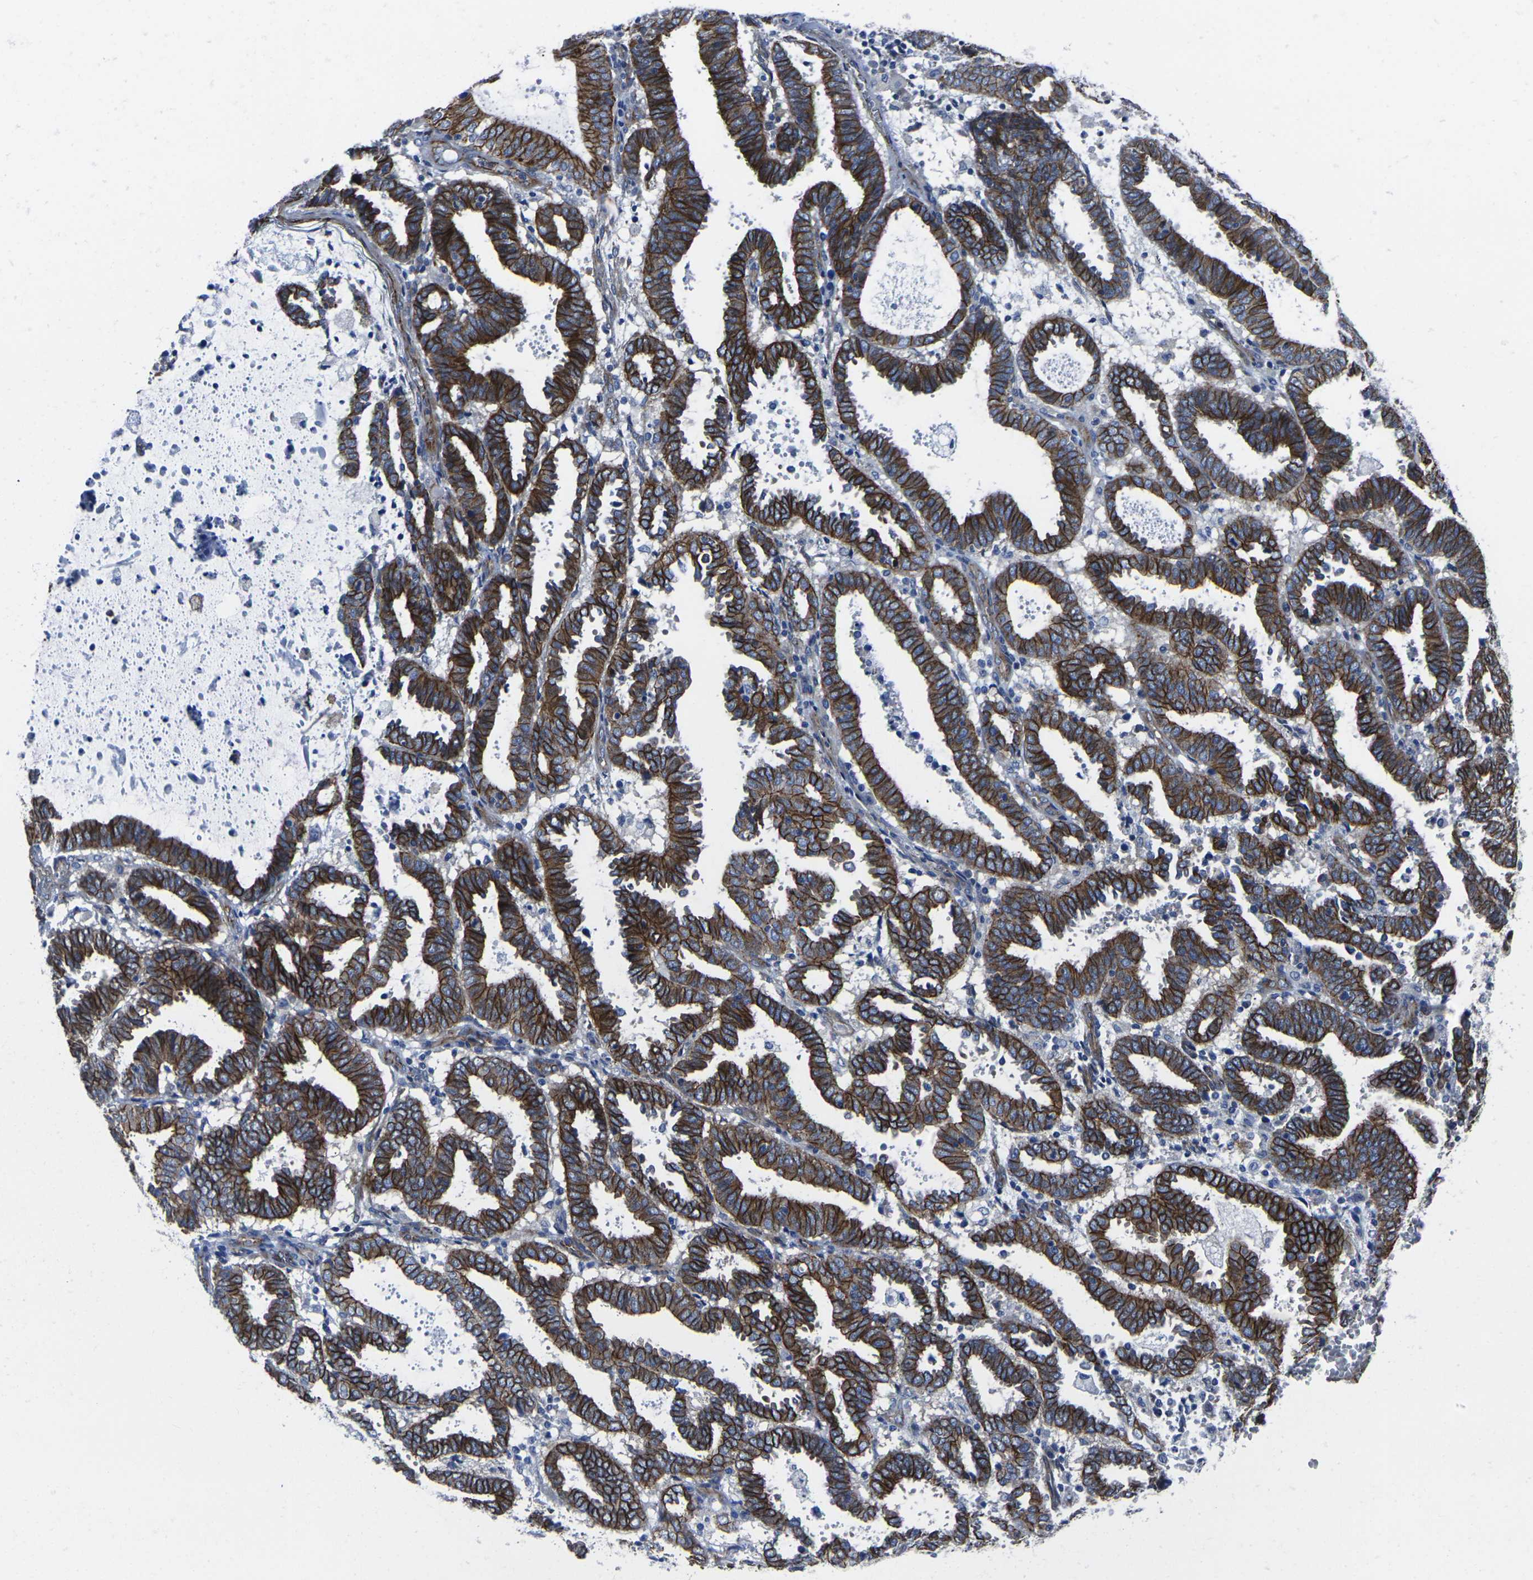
{"staining": {"intensity": "strong", "quantity": ">75%", "location": "cytoplasmic/membranous"}, "tissue": "endometrial cancer", "cell_type": "Tumor cells", "image_type": "cancer", "snomed": [{"axis": "morphology", "description": "Adenocarcinoma, NOS"}, {"axis": "topography", "description": "Uterus"}], "caption": "Immunohistochemistry image of human endometrial adenocarcinoma stained for a protein (brown), which demonstrates high levels of strong cytoplasmic/membranous expression in approximately >75% of tumor cells.", "gene": "NUMB", "patient": {"sex": "female", "age": 83}}